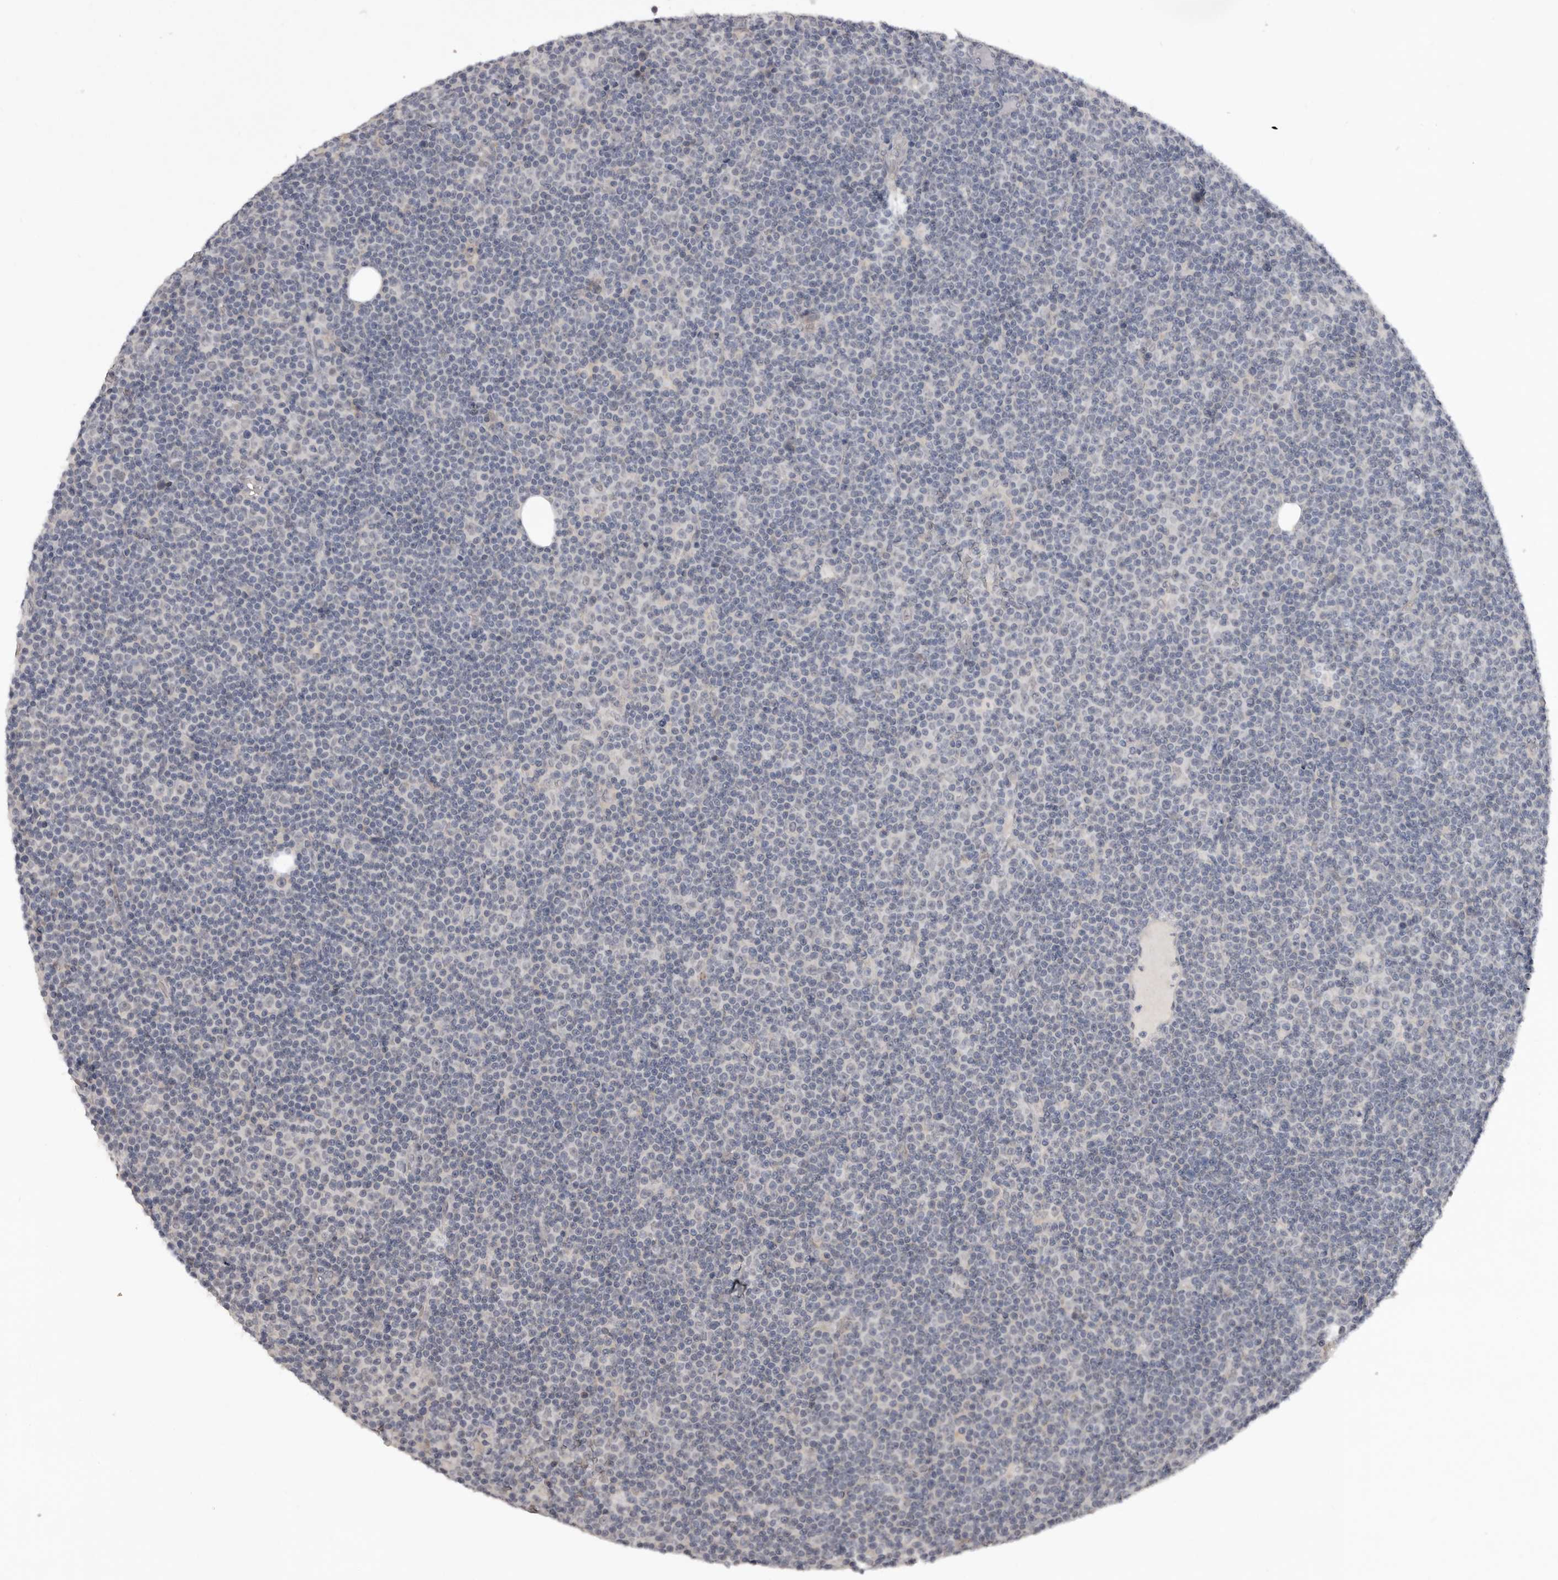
{"staining": {"intensity": "negative", "quantity": "none", "location": "none"}, "tissue": "lymphoma", "cell_type": "Tumor cells", "image_type": "cancer", "snomed": [{"axis": "morphology", "description": "Malignant lymphoma, non-Hodgkin's type, Low grade"}, {"axis": "topography", "description": "Lymph node"}], "caption": "DAB immunohistochemical staining of human lymphoma shows no significant positivity in tumor cells.", "gene": "TNR", "patient": {"sex": "female", "age": 67}}